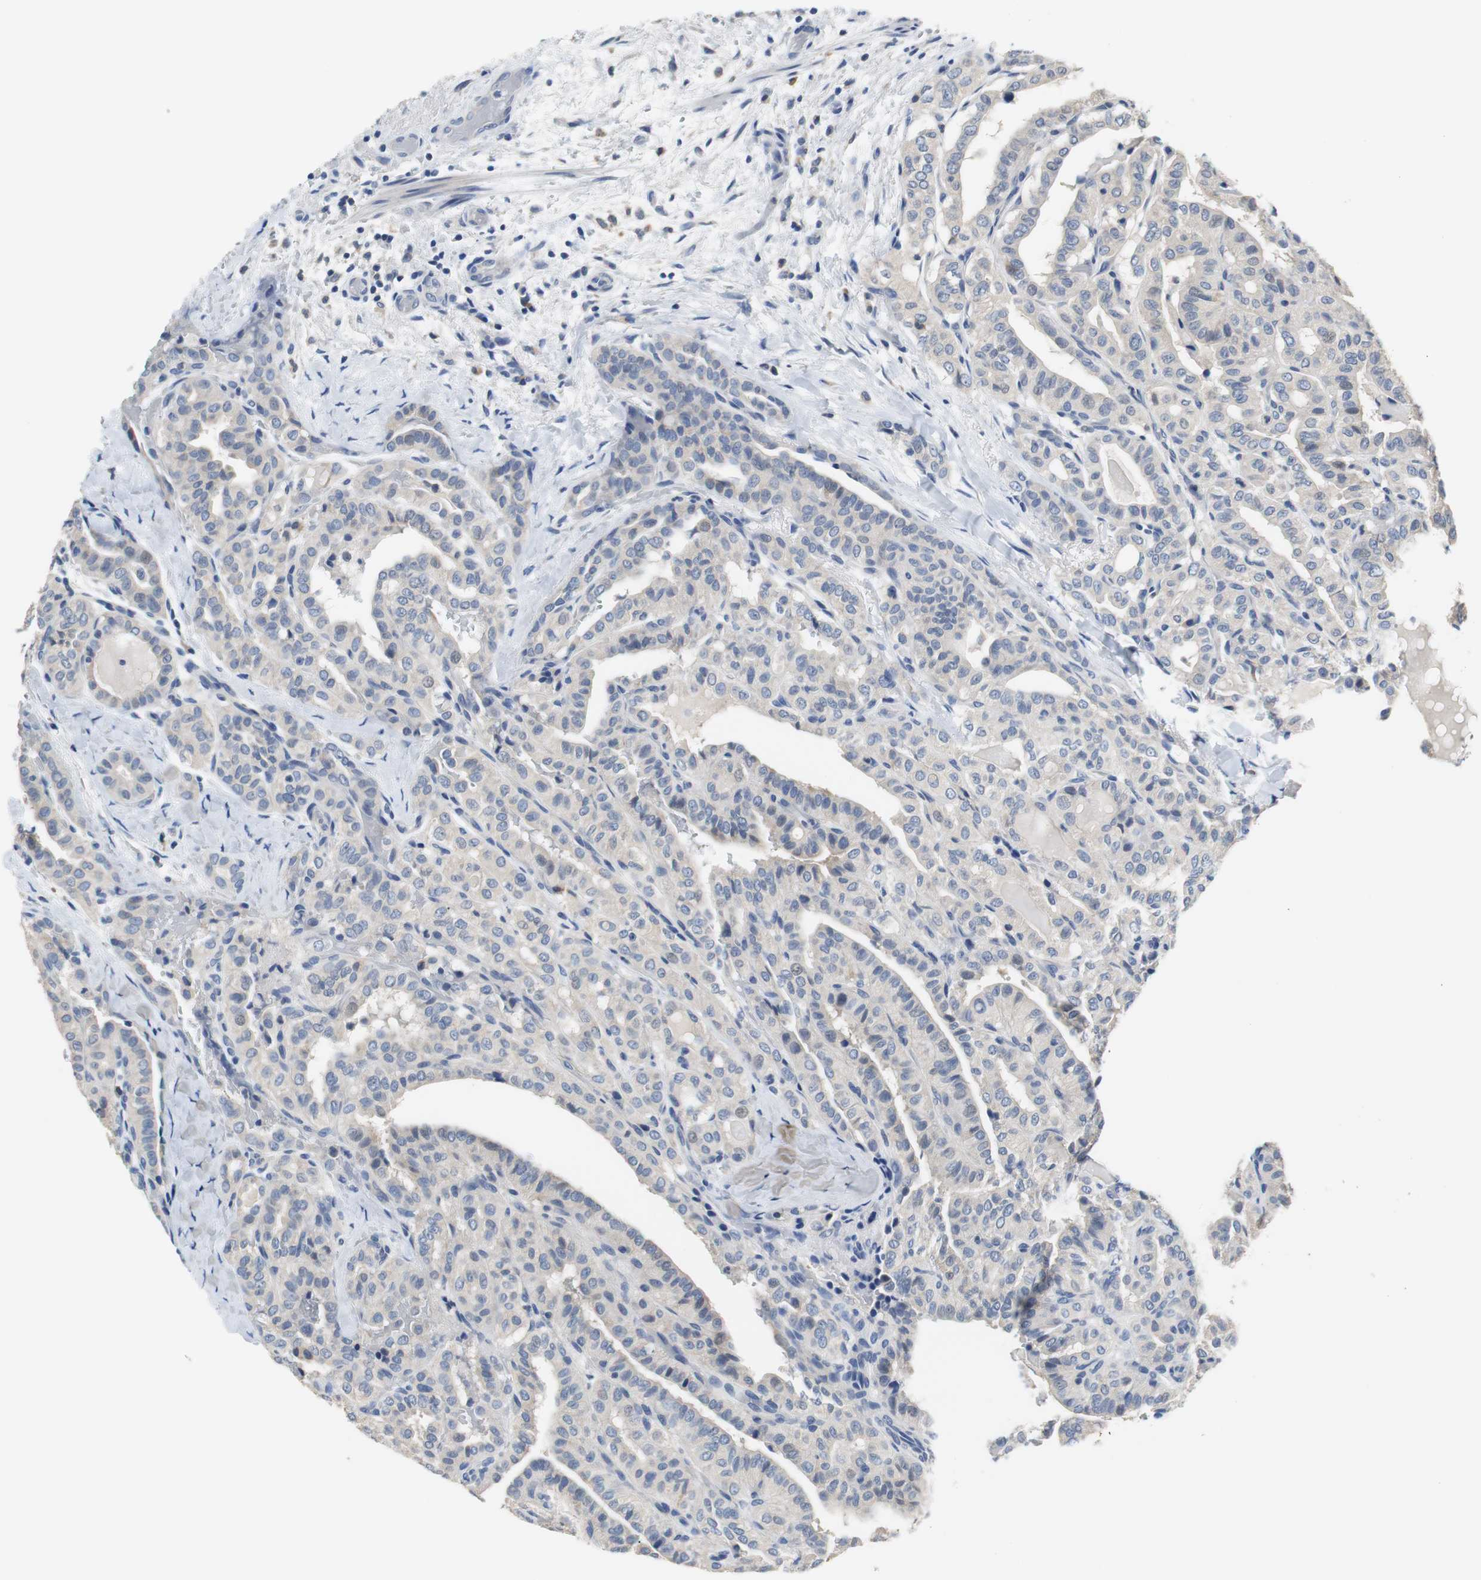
{"staining": {"intensity": "negative", "quantity": "none", "location": "none"}, "tissue": "thyroid cancer", "cell_type": "Tumor cells", "image_type": "cancer", "snomed": [{"axis": "morphology", "description": "Papillary adenocarcinoma, NOS"}, {"axis": "topography", "description": "Thyroid gland"}], "caption": "Tumor cells are negative for brown protein staining in thyroid cancer (papillary adenocarcinoma).", "gene": "PCK1", "patient": {"sex": "male", "age": 77}}